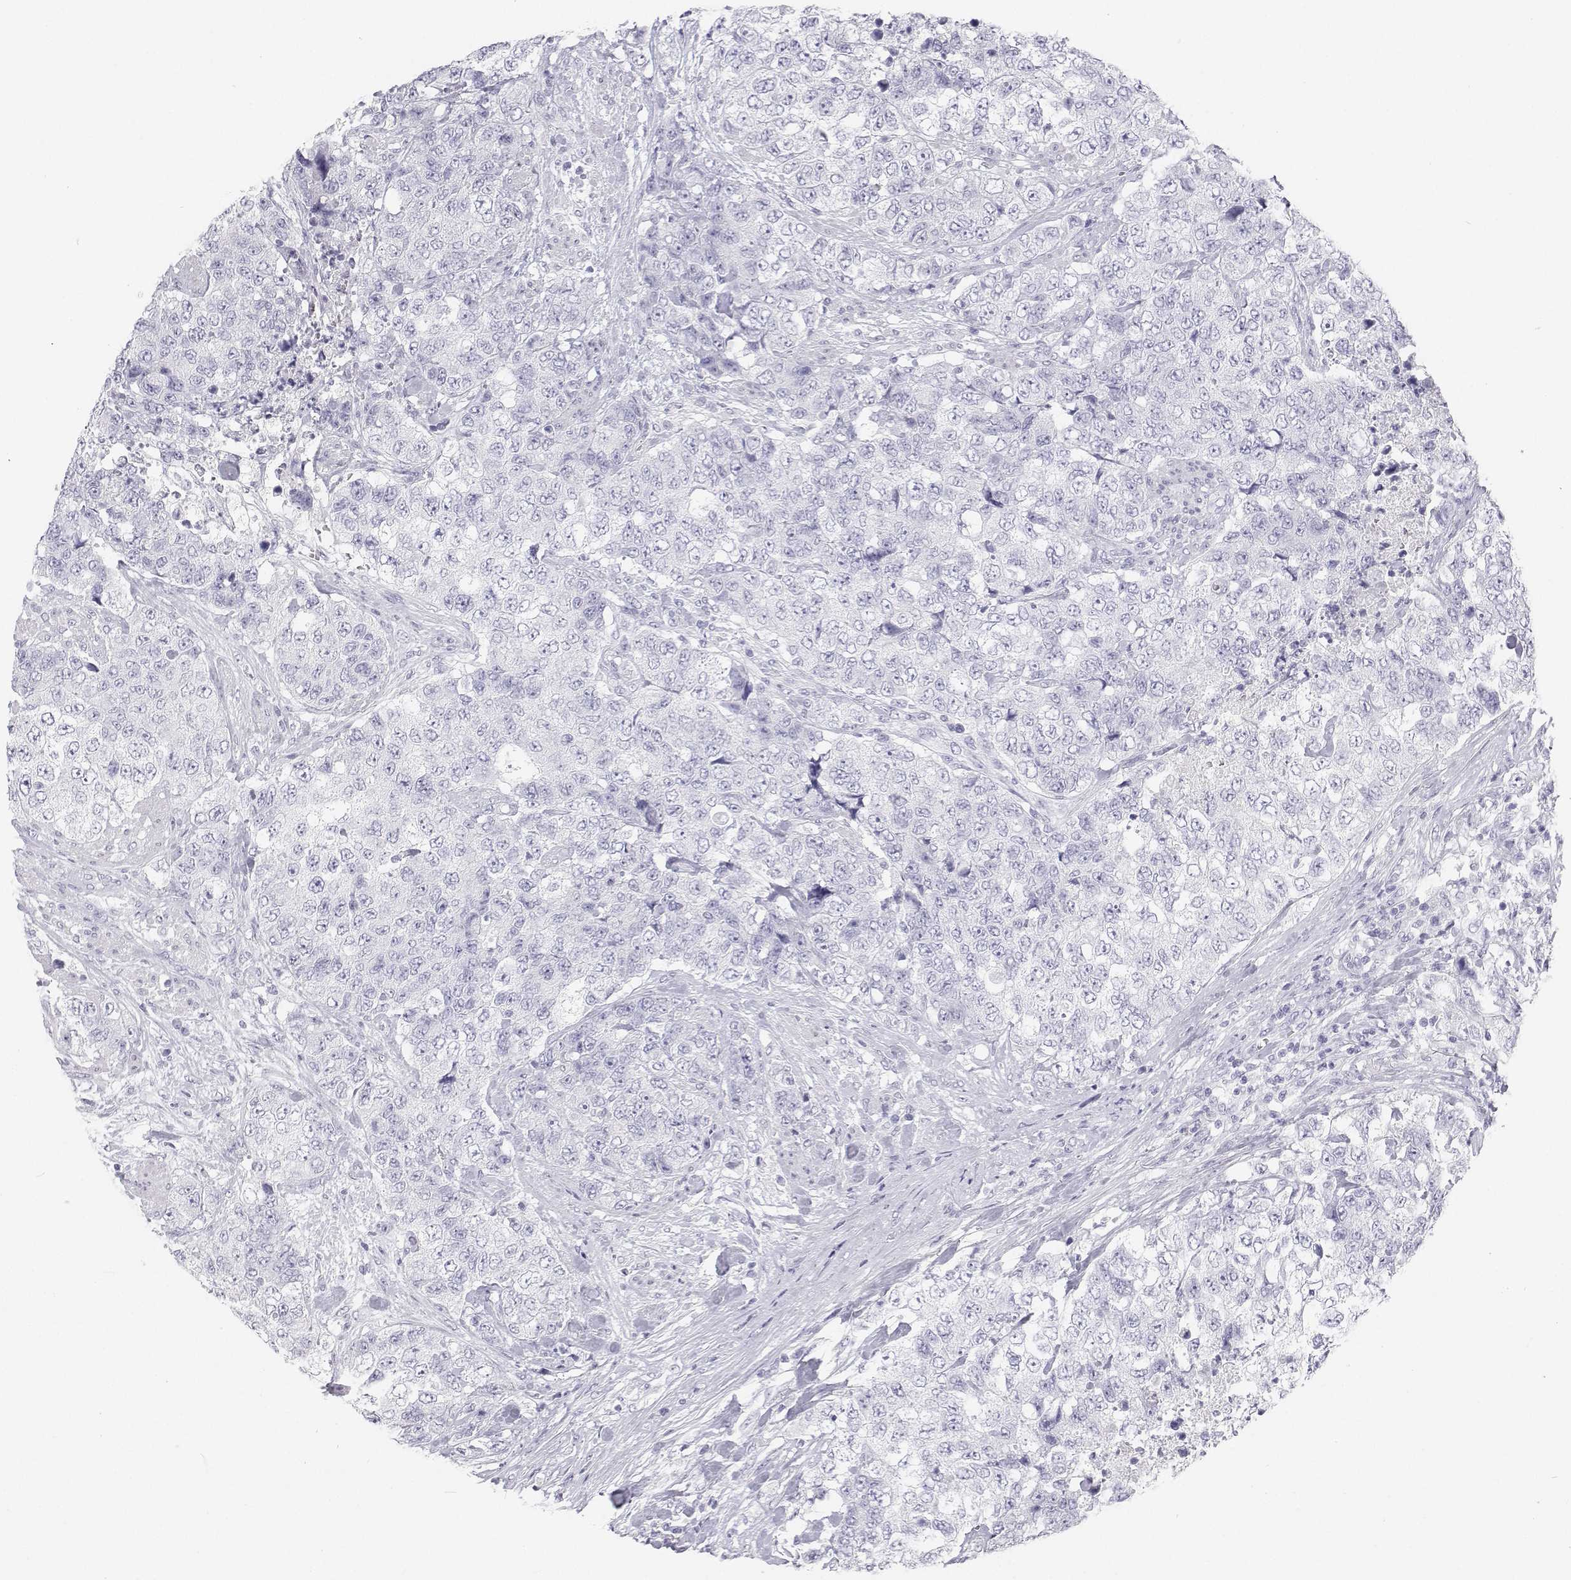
{"staining": {"intensity": "negative", "quantity": "none", "location": "none"}, "tissue": "urothelial cancer", "cell_type": "Tumor cells", "image_type": "cancer", "snomed": [{"axis": "morphology", "description": "Urothelial carcinoma, High grade"}, {"axis": "topography", "description": "Urinary bladder"}], "caption": "Immunohistochemistry (IHC) image of human high-grade urothelial carcinoma stained for a protein (brown), which reveals no expression in tumor cells.", "gene": "SFTPB", "patient": {"sex": "female", "age": 78}}